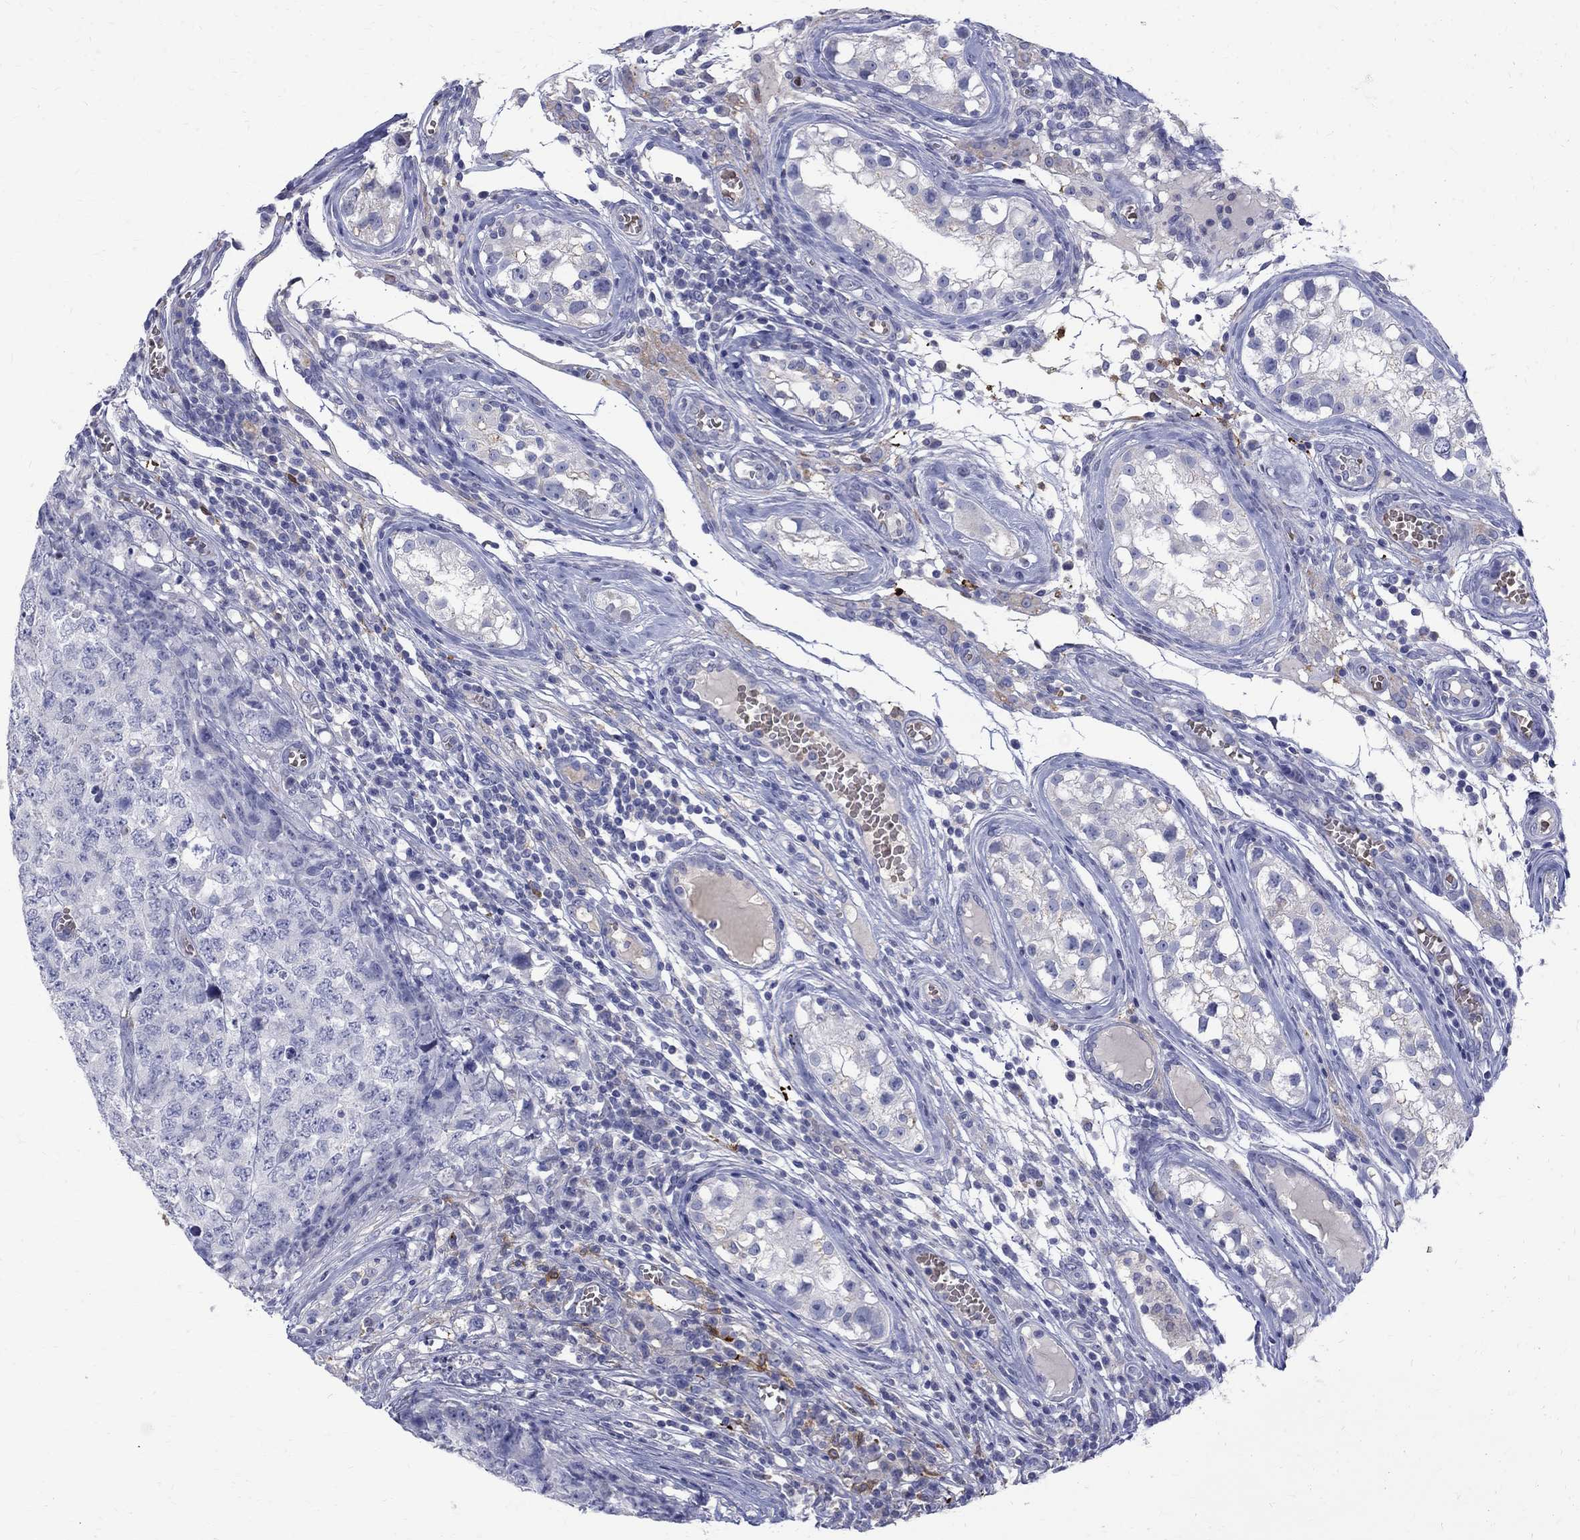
{"staining": {"intensity": "negative", "quantity": "none", "location": "none"}, "tissue": "testis cancer", "cell_type": "Tumor cells", "image_type": "cancer", "snomed": [{"axis": "morphology", "description": "Carcinoma, Embryonal, NOS"}, {"axis": "topography", "description": "Testis"}], "caption": "Immunohistochemistry of testis cancer exhibits no staining in tumor cells.", "gene": "AGER", "patient": {"sex": "male", "age": 23}}